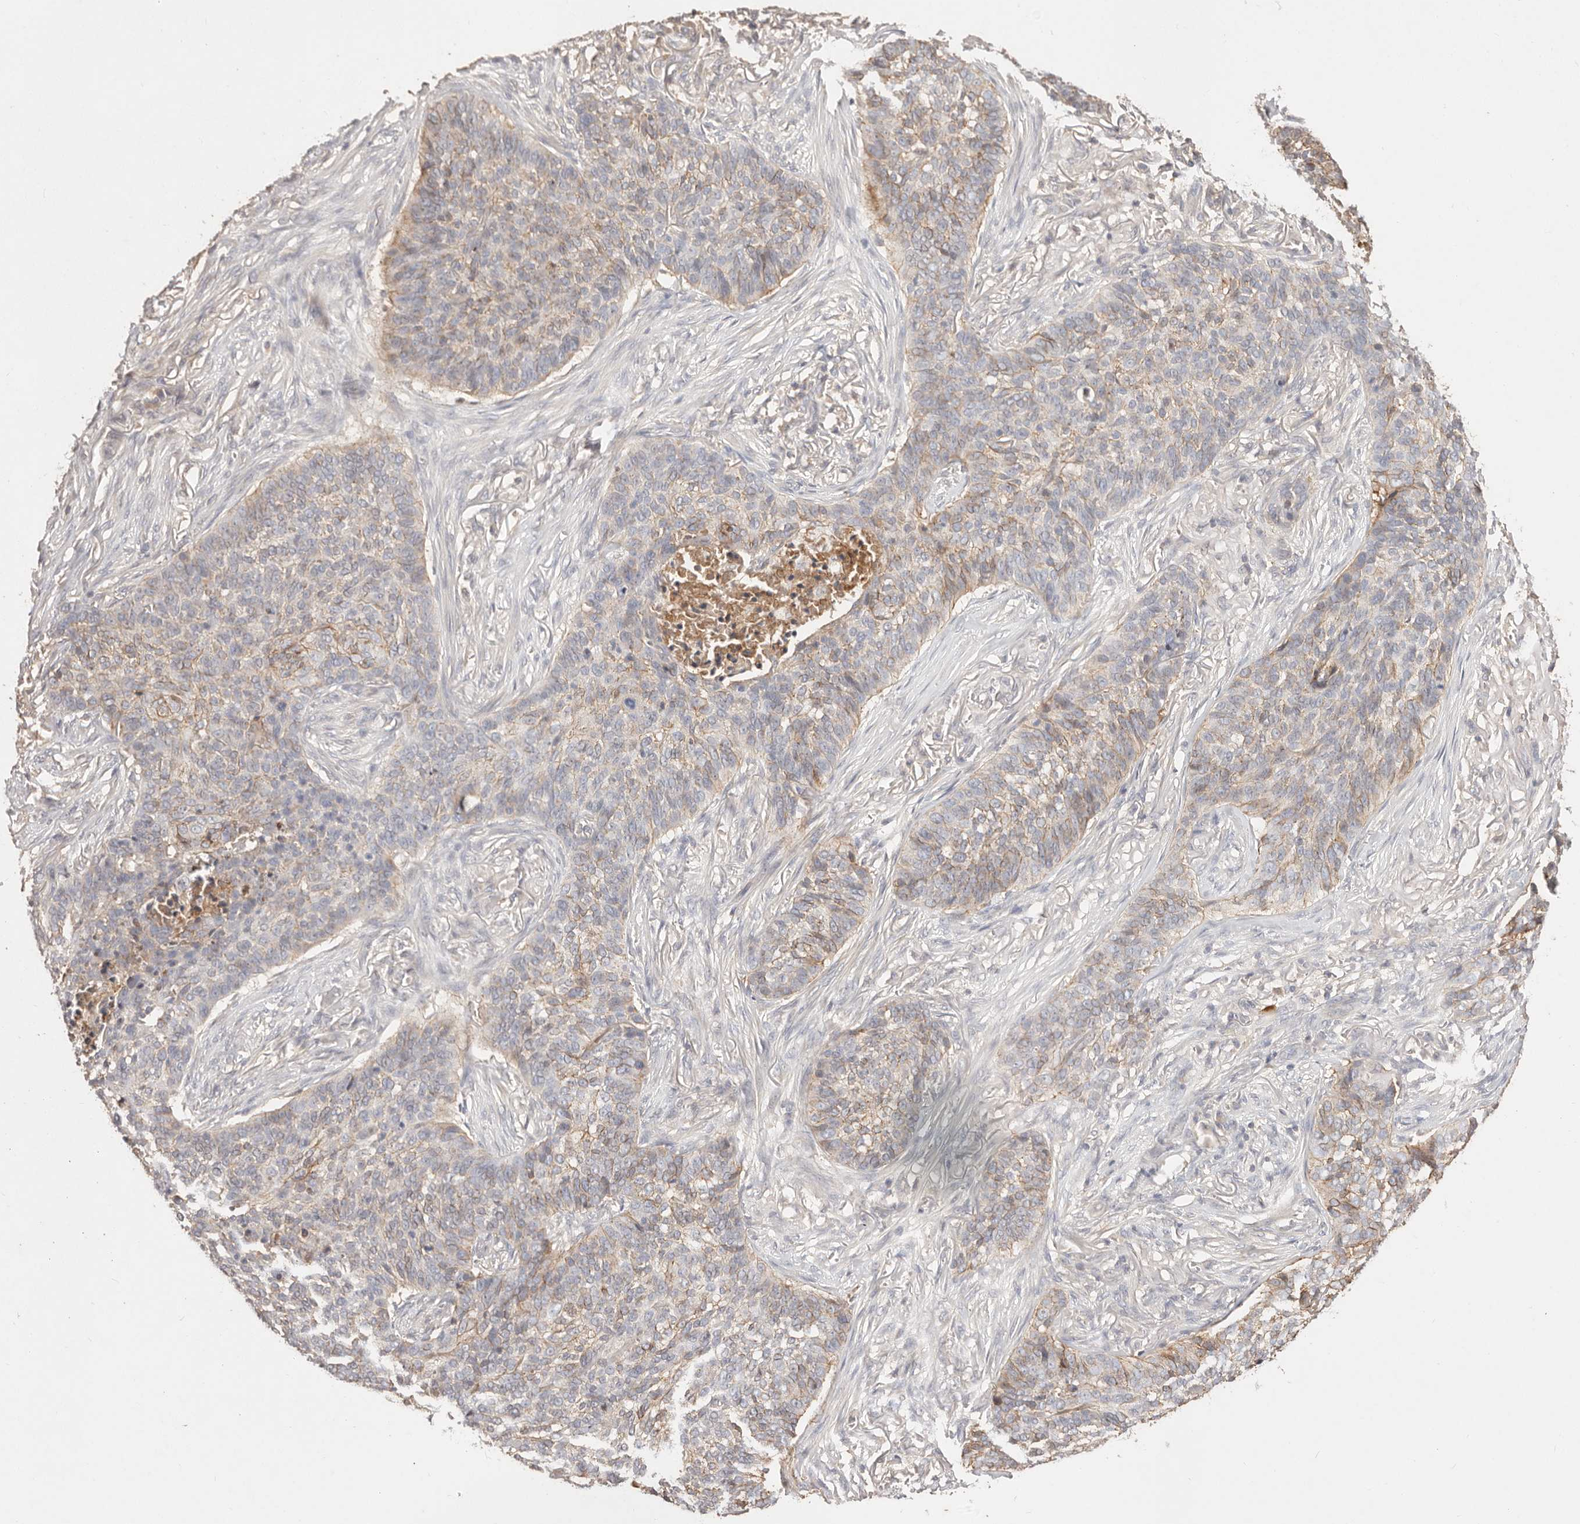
{"staining": {"intensity": "weak", "quantity": "25%-75%", "location": "cytoplasmic/membranous"}, "tissue": "skin cancer", "cell_type": "Tumor cells", "image_type": "cancer", "snomed": [{"axis": "morphology", "description": "Basal cell carcinoma"}, {"axis": "topography", "description": "Skin"}], "caption": "Weak cytoplasmic/membranous protein positivity is seen in approximately 25%-75% of tumor cells in skin cancer.", "gene": "CXADR", "patient": {"sex": "male", "age": 85}}